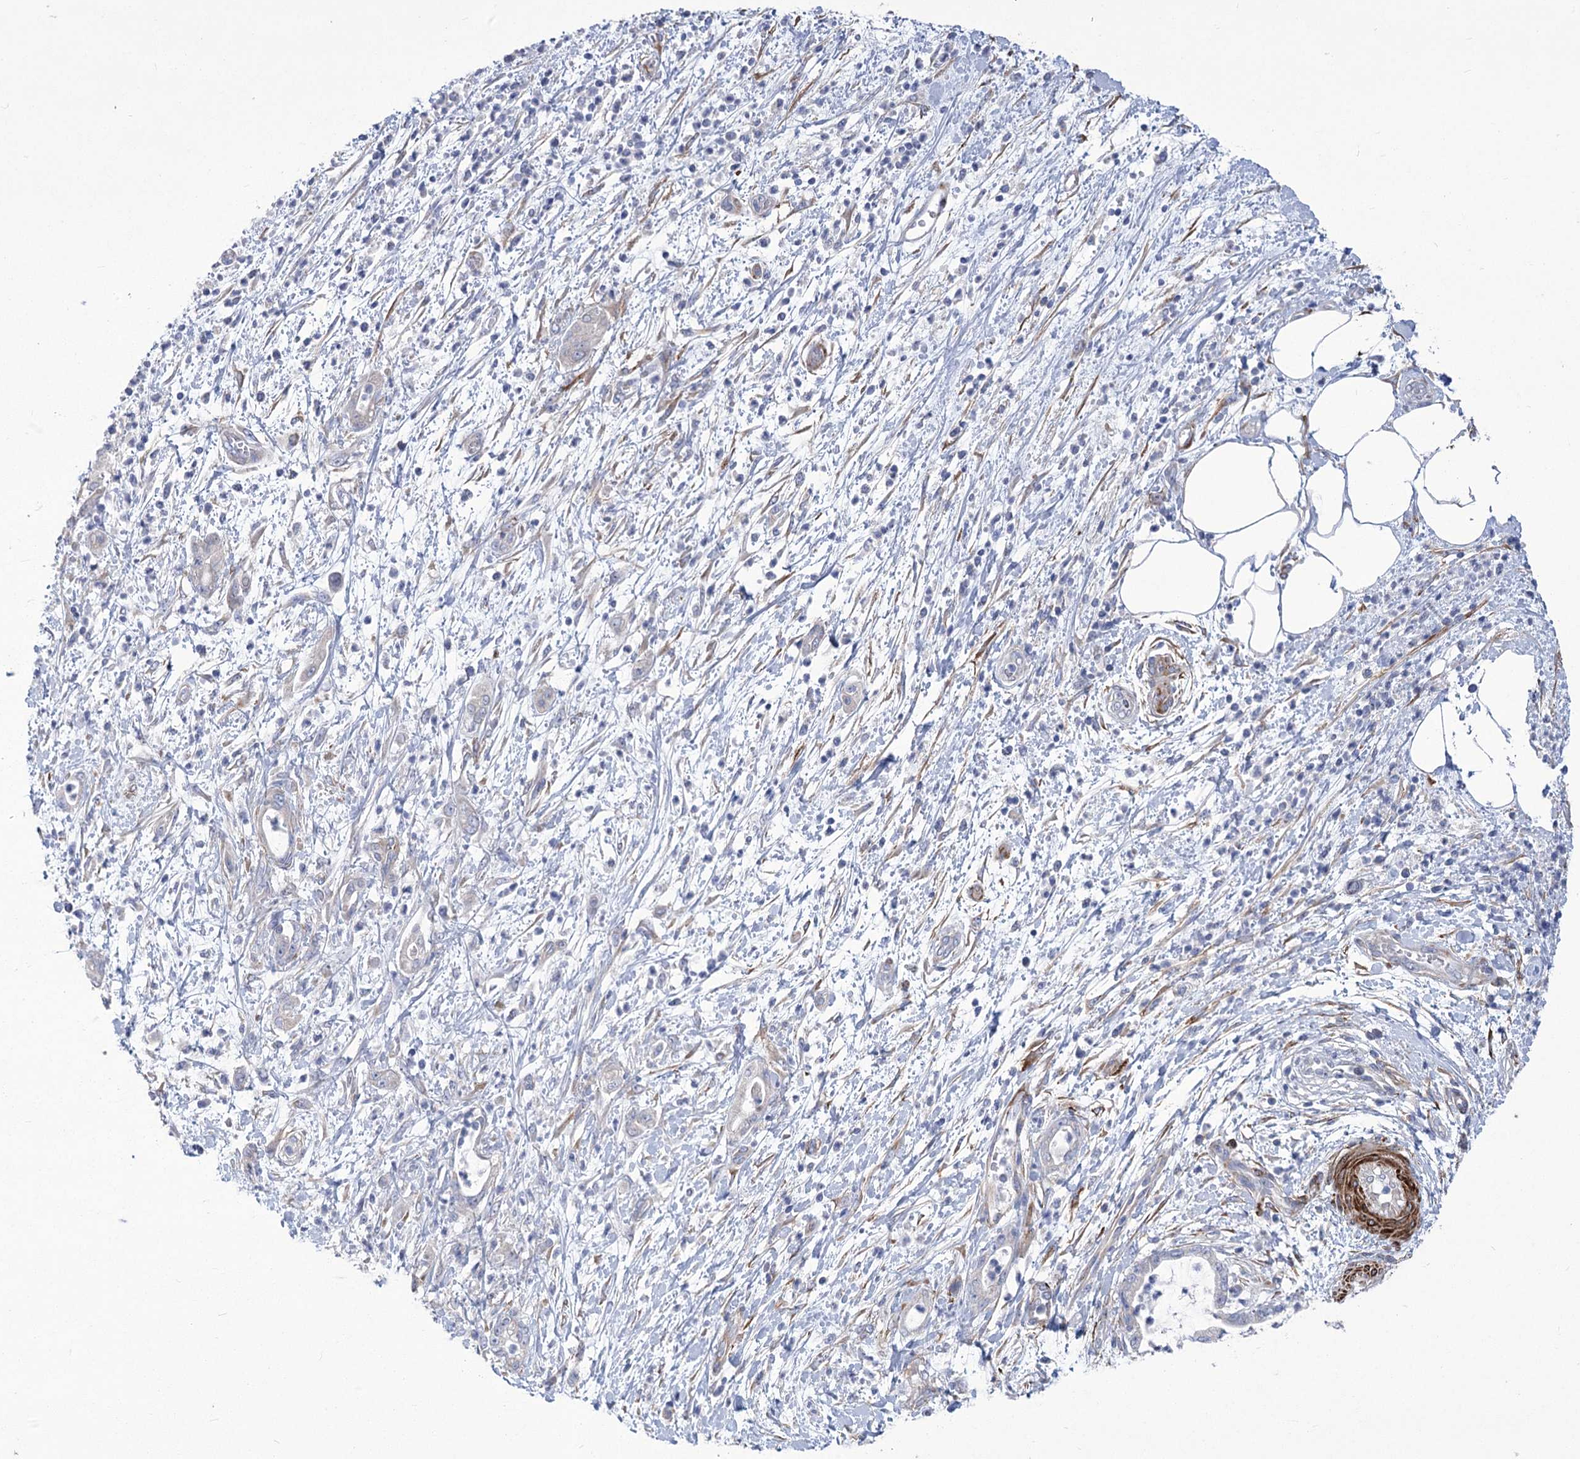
{"staining": {"intensity": "negative", "quantity": "none", "location": "none"}, "tissue": "pancreatic cancer", "cell_type": "Tumor cells", "image_type": "cancer", "snomed": [{"axis": "morphology", "description": "Adenocarcinoma, NOS"}, {"axis": "topography", "description": "Pancreas"}], "caption": "High magnification brightfield microscopy of adenocarcinoma (pancreatic) stained with DAB (brown) and counterstained with hematoxylin (blue): tumor cells show no significant positivity. The staining is performed using DAB (3,3'-diaminobenzidine) brown chromogen with nuclei counter-stained in using hematoxylin.", "gene": "ANGPTL3", "patient": {"sex": "female", "age": 55}}